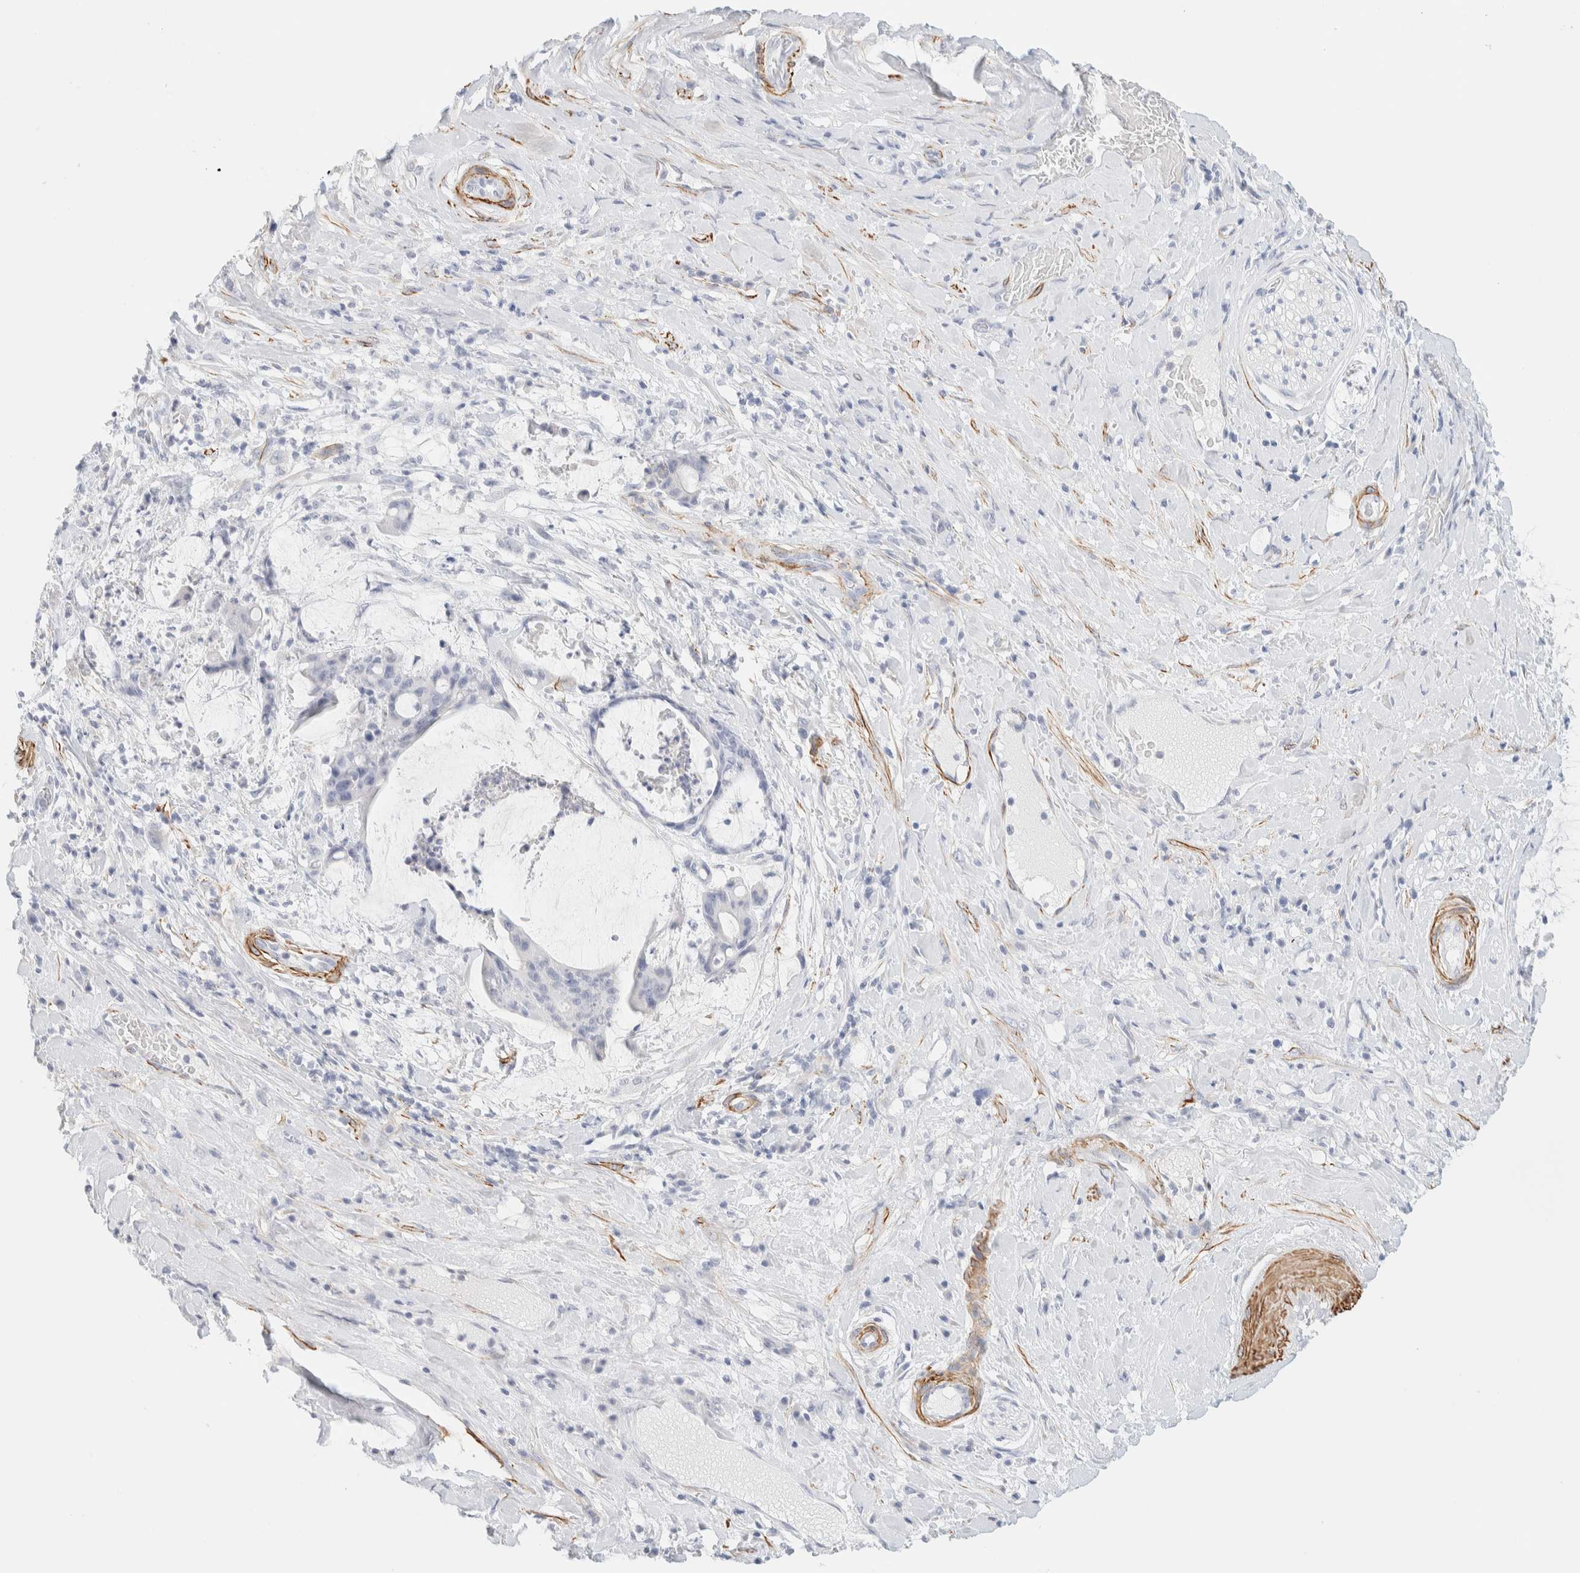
{"staining": {"intensity": "negative", "quantity": "none", "location": "none"}, "tissue": "liver cancer", "cell_type": "Tumor cells", "image_type": "cancer", "snomed": [{"axis": "morphology", "description": "Normal tissue, NOS"}, {"axis": "morphology", "description": "Cholangiocarcinoma"}, {"axis": "topography", "description": "Liver"}, {"axis": "topography", "description": "Peripheral nerve tissue"}], "caption": "A high-resolution image shows immunohistochemistry (IHC) staining of cholangiocarcinoma (liver), which demonstrates no significant staining in tumor cells.", "gene": "AFMID", "patient": {"sex": "female", "age": 73}}